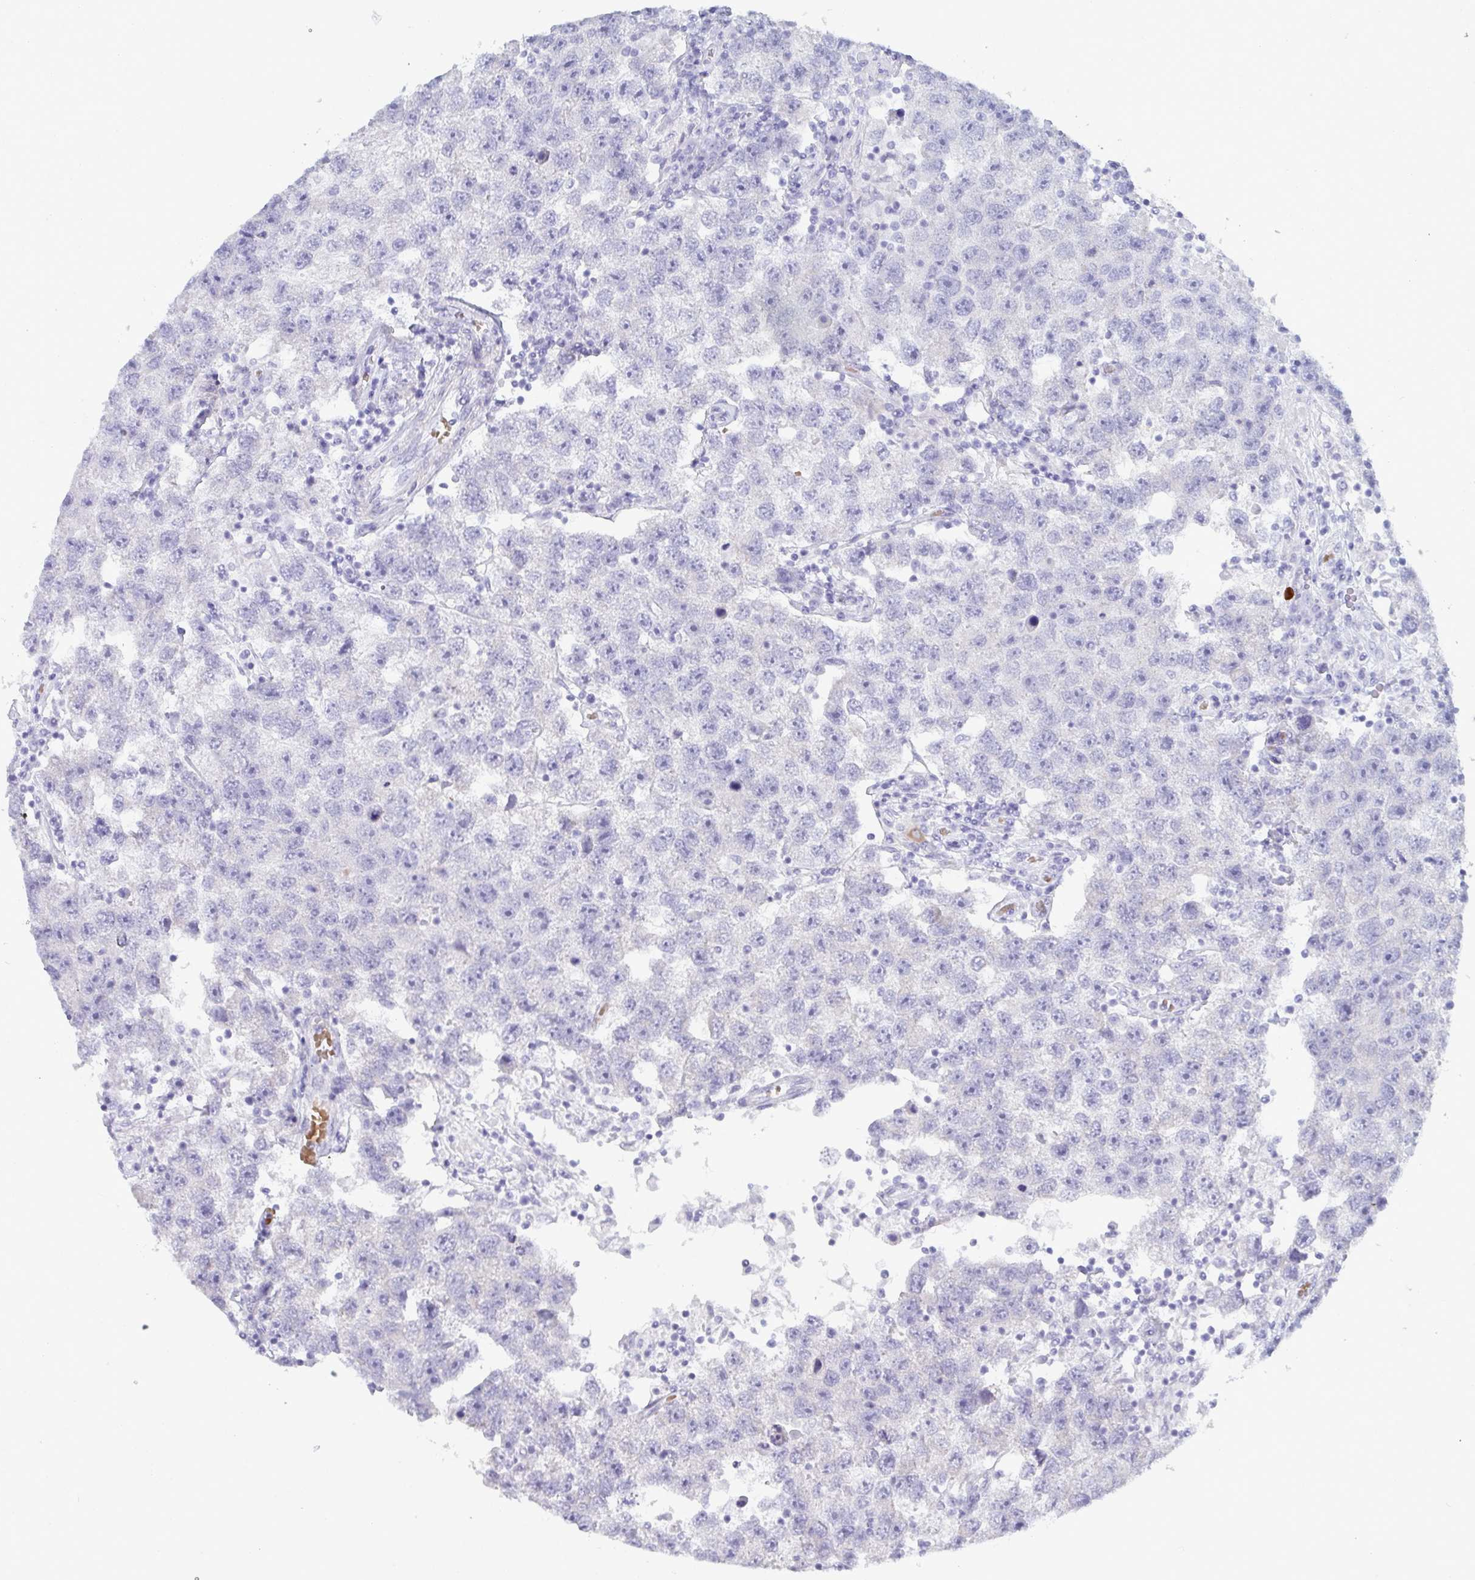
{"staining": {"intensity": "negative", "quantity": "none", "location": "none"}, "tissue": "testis cancer", "cell_type": "Tumor cells", "image_type": "cancer", "snomed": [{"axis": "morphology", "description": "Seminoma, NOS"}, {"axis": "topography", "description": "Testis"}], "caption": "Immunohistochemistry (IHC) of testis cancer reveals no positivity in tumor cells.", "gene": "ZNF684", "patient": {"sex": "male", "age": 26}}